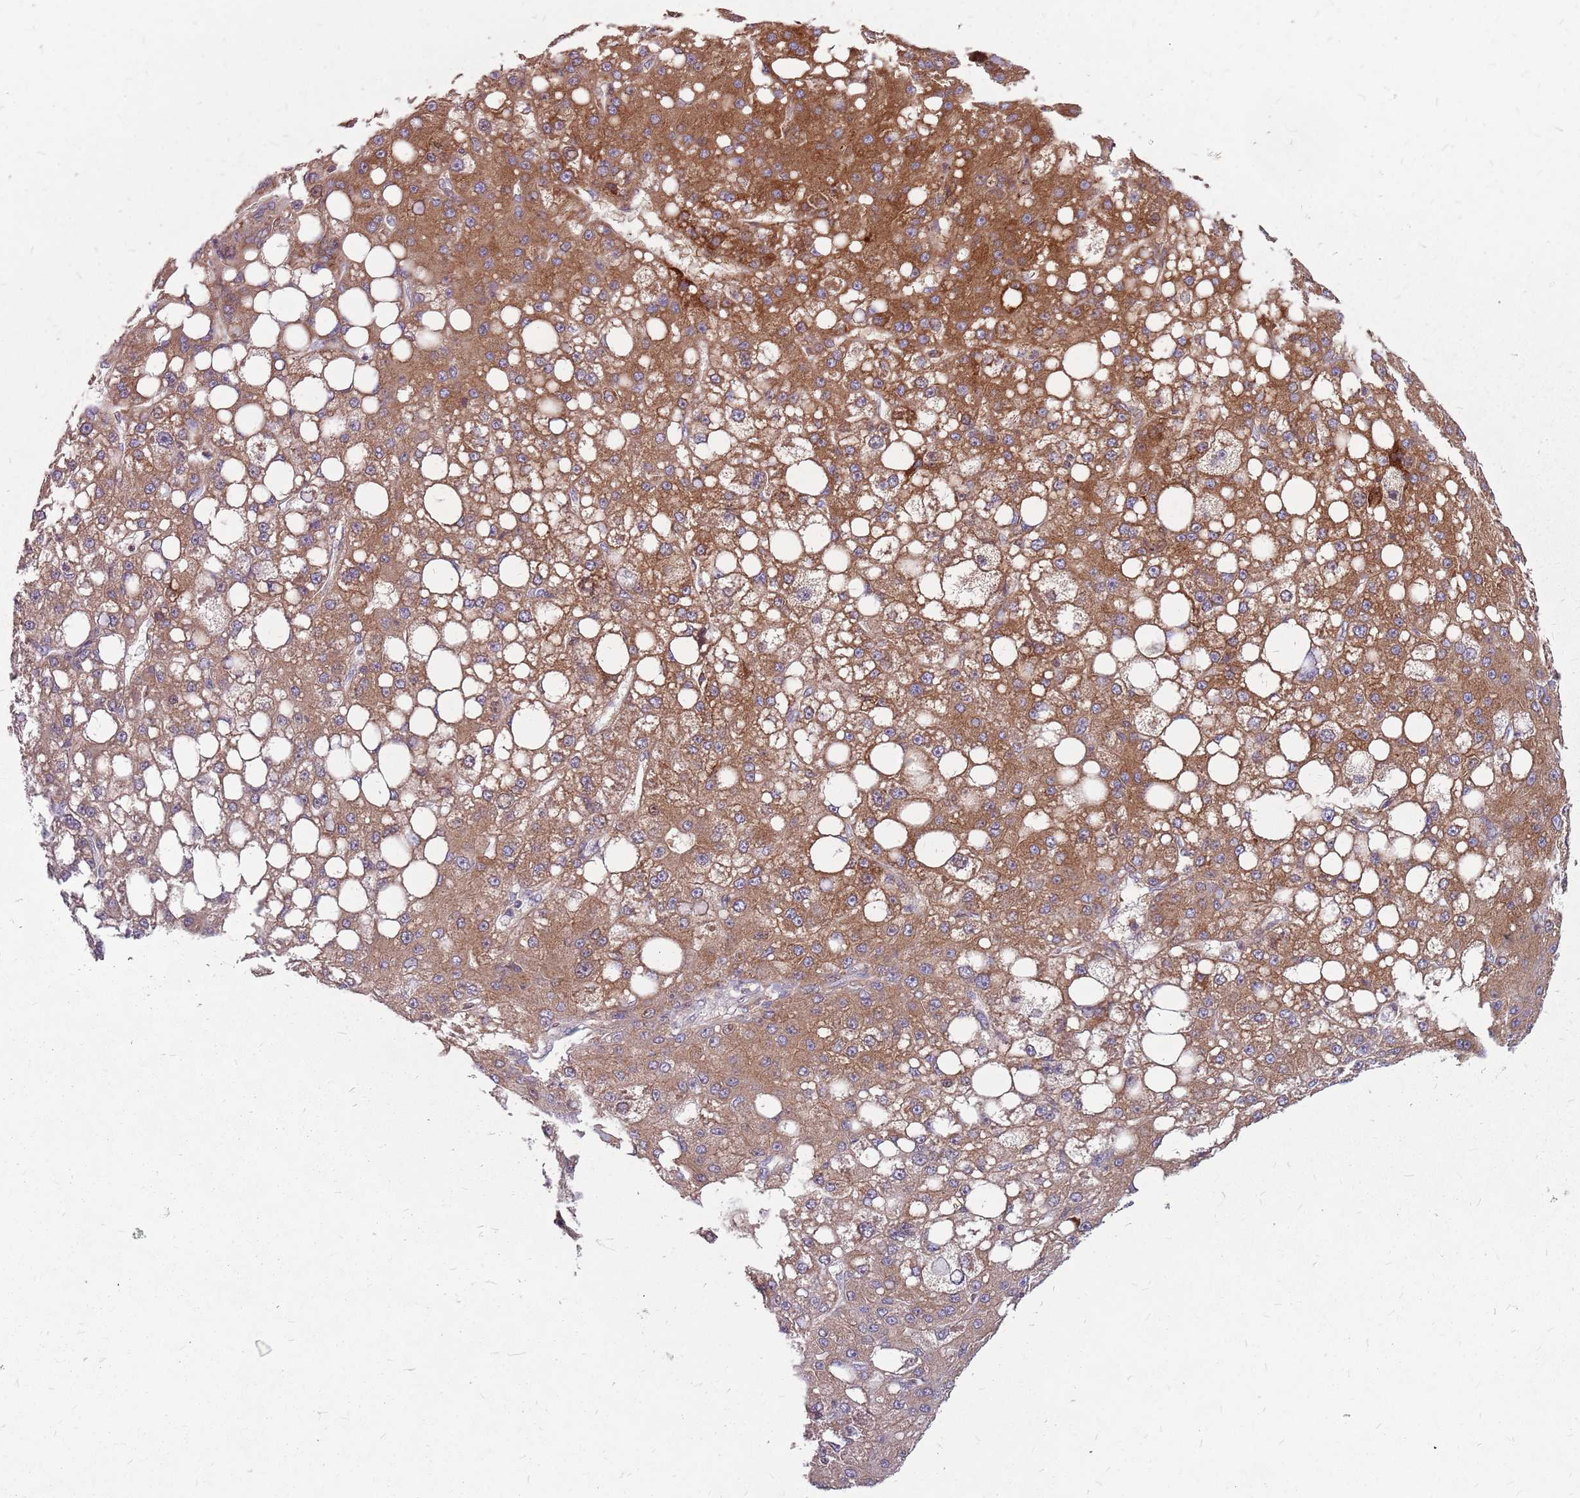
{"staining": {"intensity": "moderate", "quantity": "25%-75%", "location": "cytoplasmic/membranous"}, "tissue": "liver cancer", "cell_type": "Tumor cells", "image_type": "cancer", "snomed": [{"axis": "morphology", "description": "Carcinoma, Hepatocellular, NOS"}, {"axis": "topography", "description": "Liver"}], "caption": "A high-resolution photomicrograph shows immunohistochemistry staining of liver cancer, which demonstrates moderate cytoplasmic/membranous staining in about 25%-75% of tumor cells.", "gene": "NME4", "patient": {"sex": "male", "age": 67}}